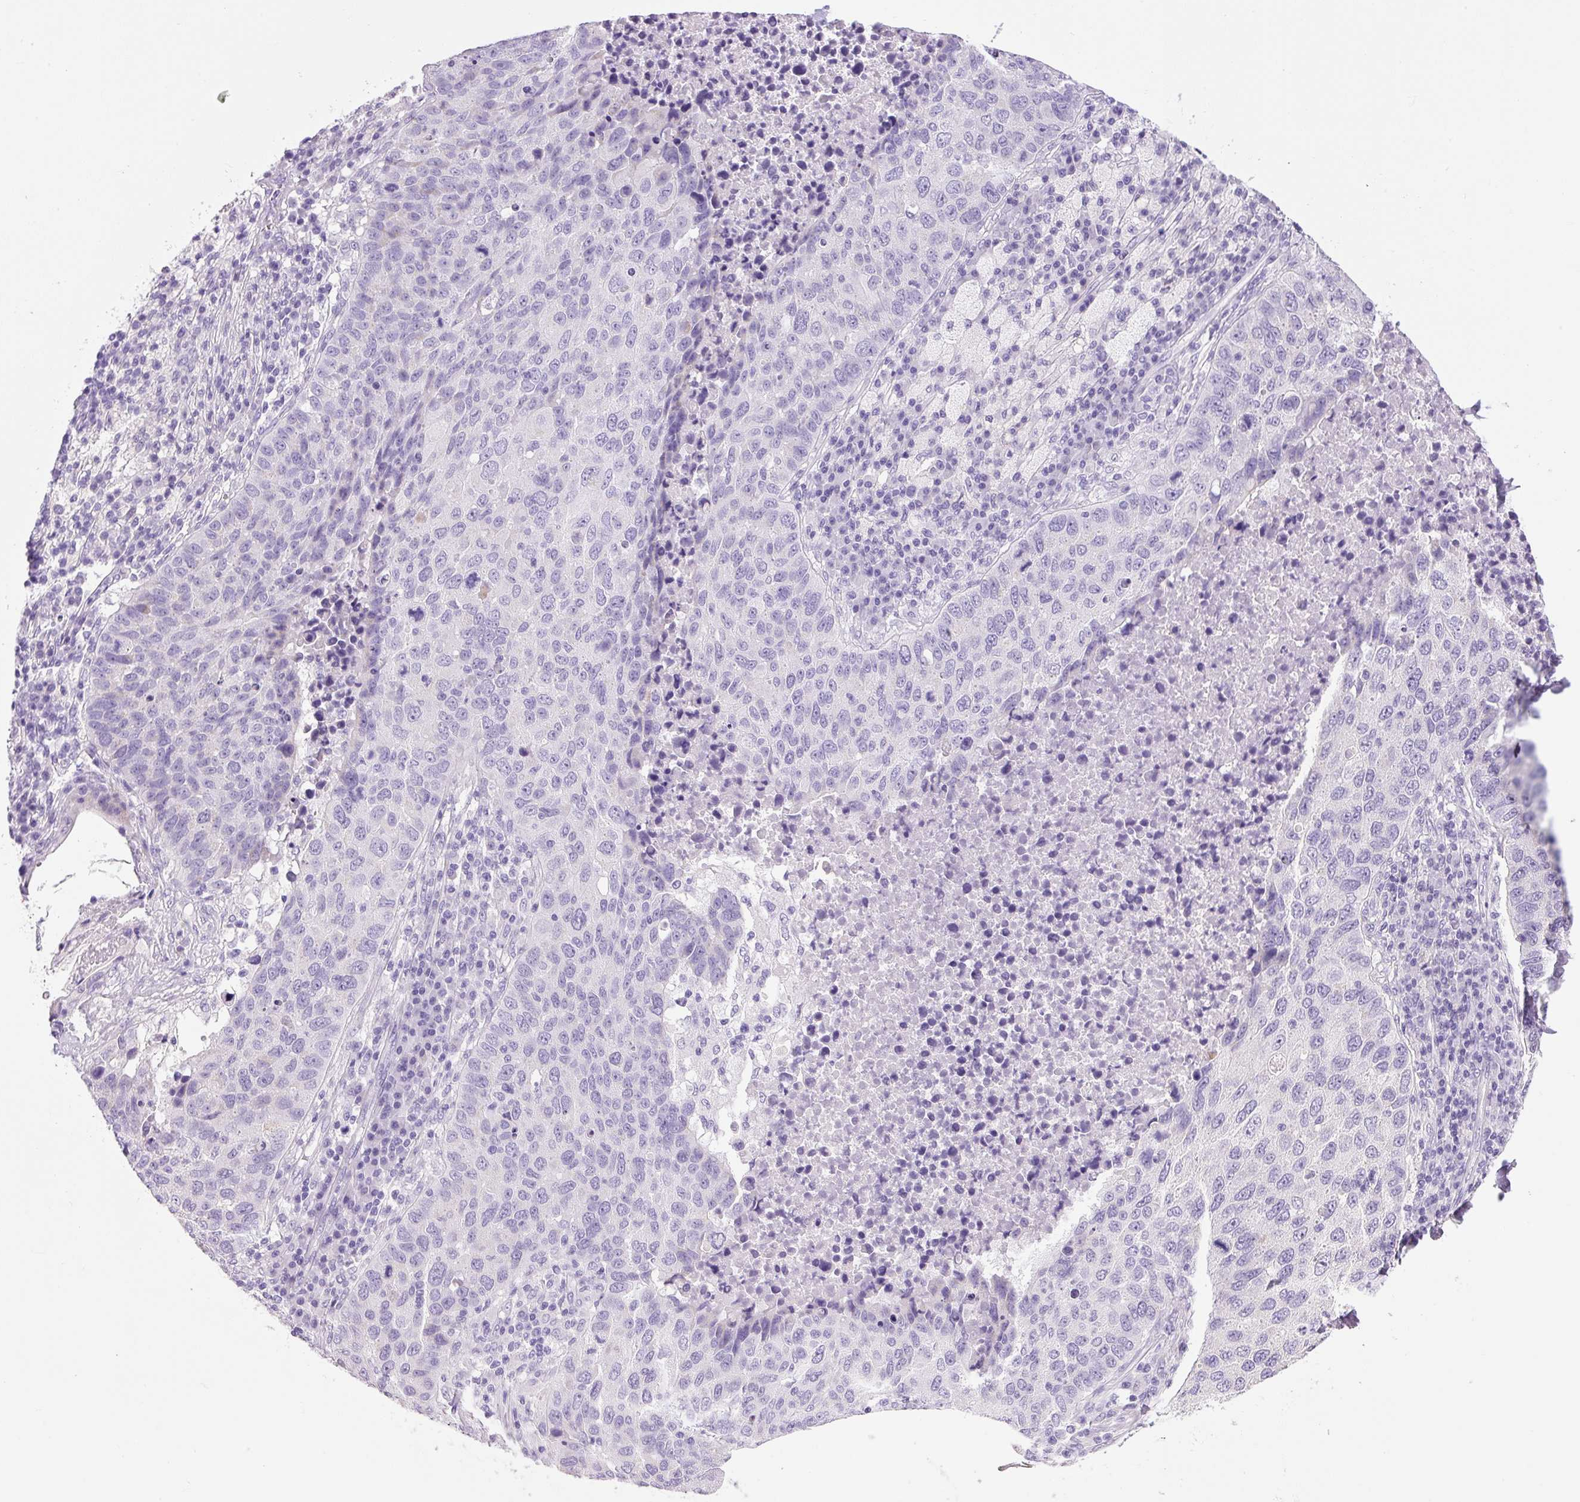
{"staining": {"intensity": "negative", "quantity": "none", "location": "none"}, "tissue": "lung cancer", "cell_type": "Tumor cells", "image_type": "cancer", "snomed": [{"axis": "morphology", "description": "Squamous cell carcinoma, NOS"}, {"axis": "topography", "description": "Lung"}], "caption": "Tumor cells are negative for protein expression in human lung cancer.", "gene": "CHGA", "patient": {"sex": "male", "age": 73}}